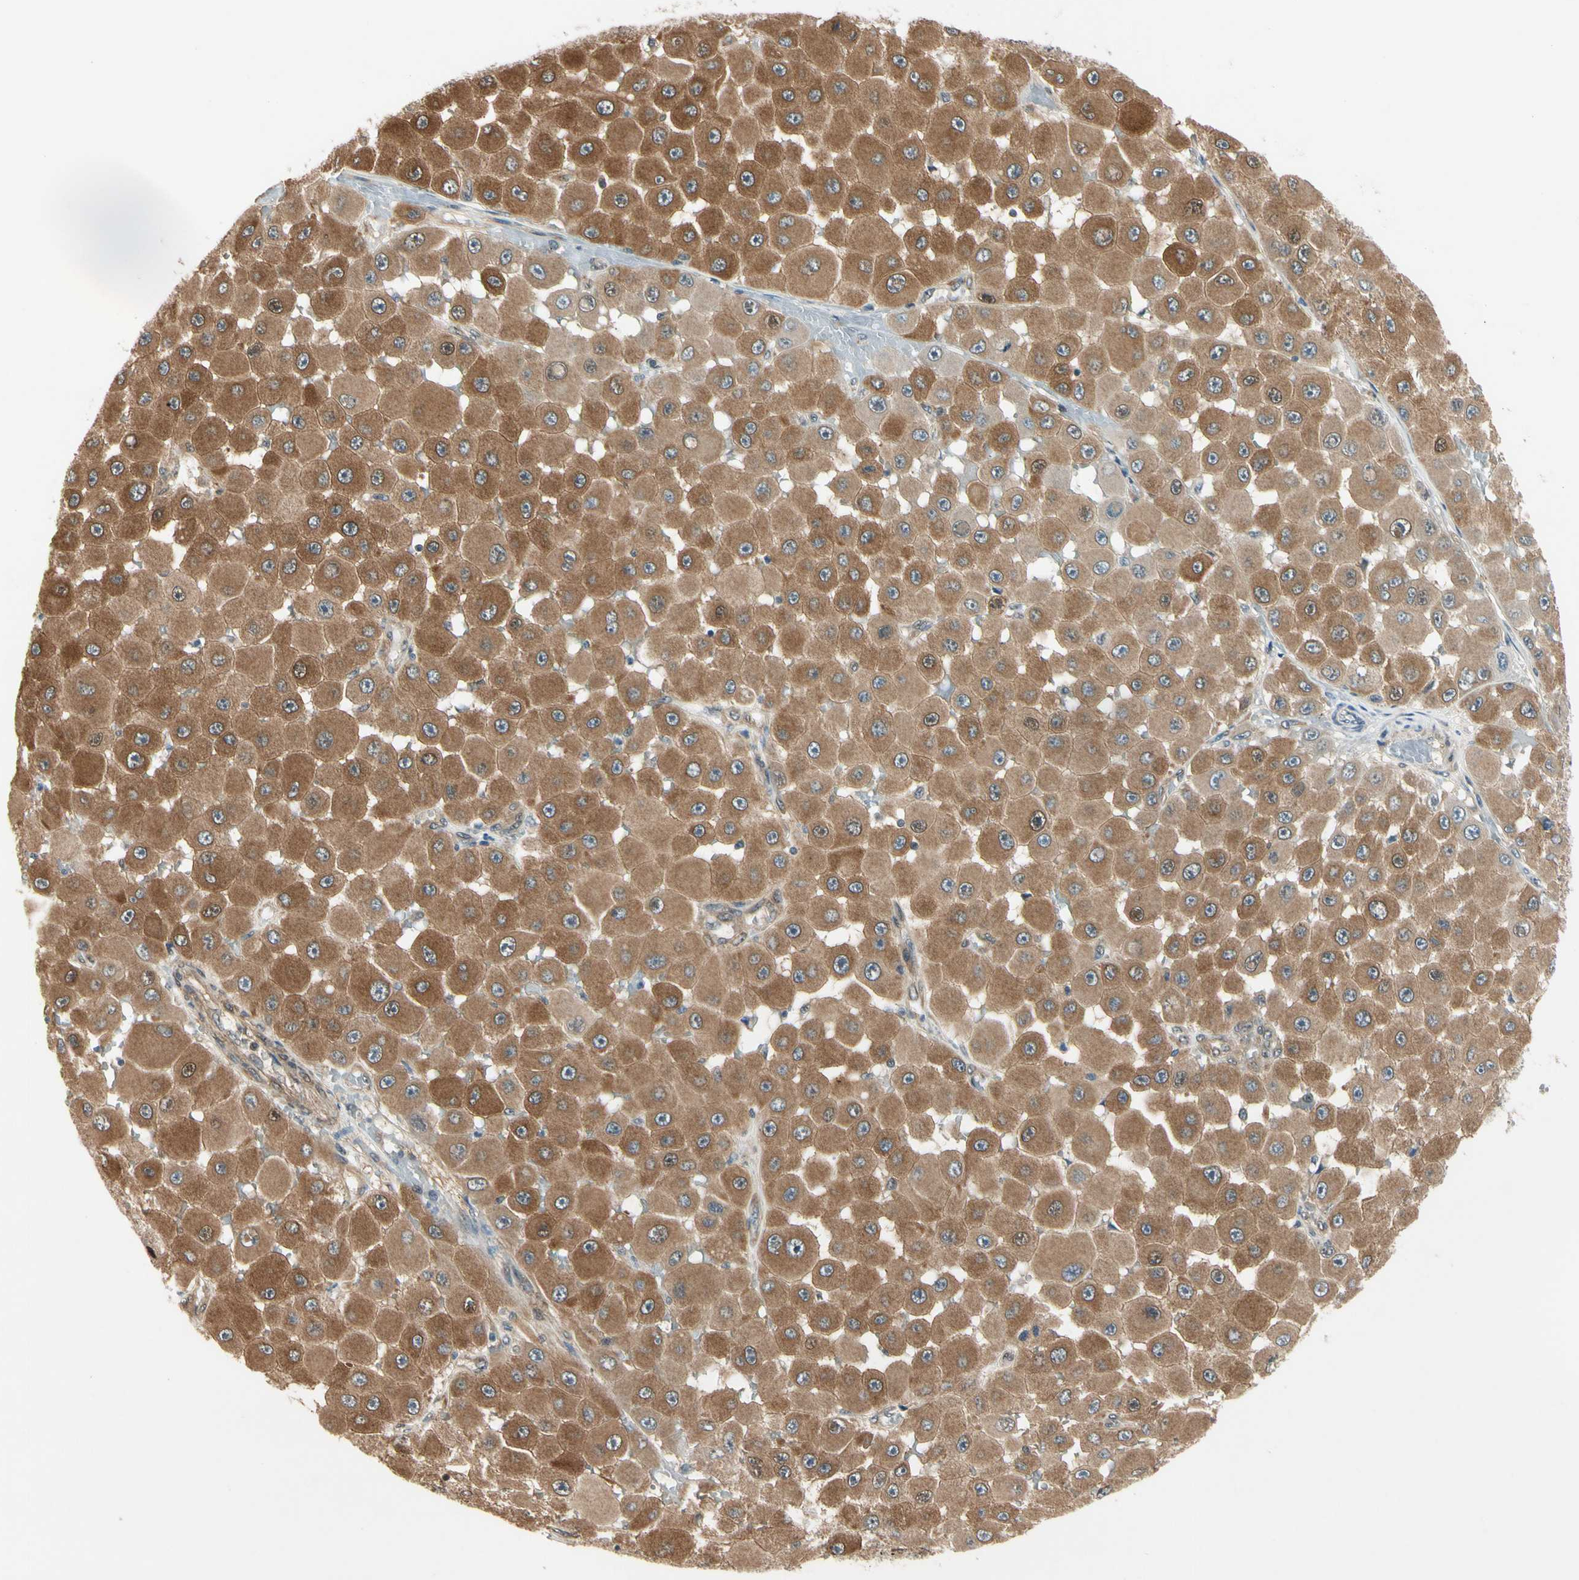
{"staining": {"intensity": "moderate", "quantity": ">75%", "location": "cytoplasmic/membranous"}, "tissue": "melanoma", "cell_type": "Tumor cells", "image_type": "cancer", "snomed": [{"axis": "morphology", "description": "Malignant melanoma, NOS"}, {"axis": "topography", "description": "Skin"}], "caption": "High-magnification brightfield microscopy of melanoma stained with DAB (3,3'-diaminobenzidine) (brown) and counterstained with hematoxylin (blue). tumor cells exhibit moderate cytoplasmic/membranous staining is present in approximately>75% of cells. (Stains: DAB in brown, nuclei in blue, Microscopy: brightfield microscopy at high magnification).", "gene": "RASGRF1", "patient": {"sex": "female", "age": 81}}